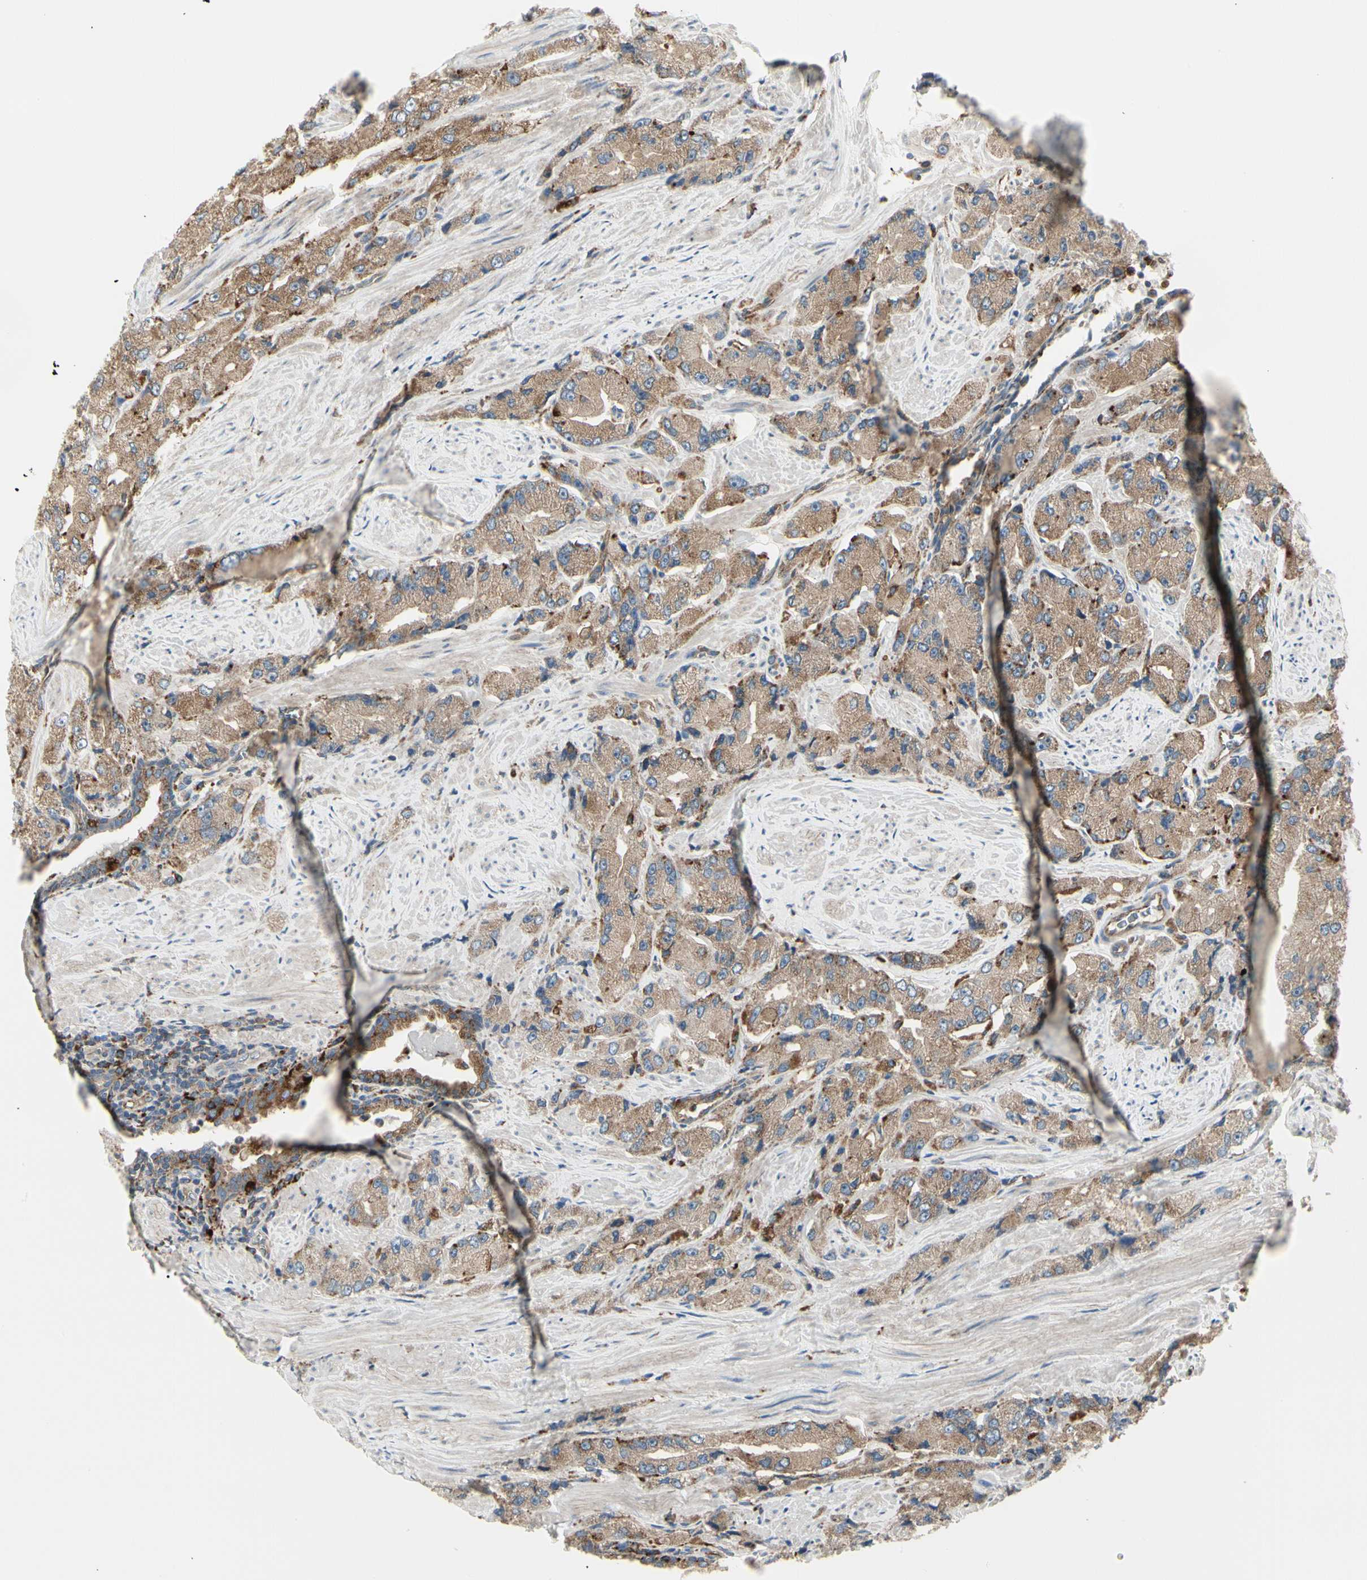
{"staining": {"intensity": "moderate", "quantity": ">75%", "location": "cytoplasmic/membranous"}, "tissue": "prostate cancer", "cell_type": "Tumor cells", "image_type": "cancer", "snomed": [{"axis": "morphology", "description": "Adenocarcinoma, High grade"}, {"axis": "topography", "description": "Prostate"}], "caption": "Brown immunohistochemical staining in prostate cancer reveals moderate cytoplasmic/membranous staining in about >75% of tumor cells.", "gene": "ATP6V1B2", "patient": {"sex": "male", "age": 58}}